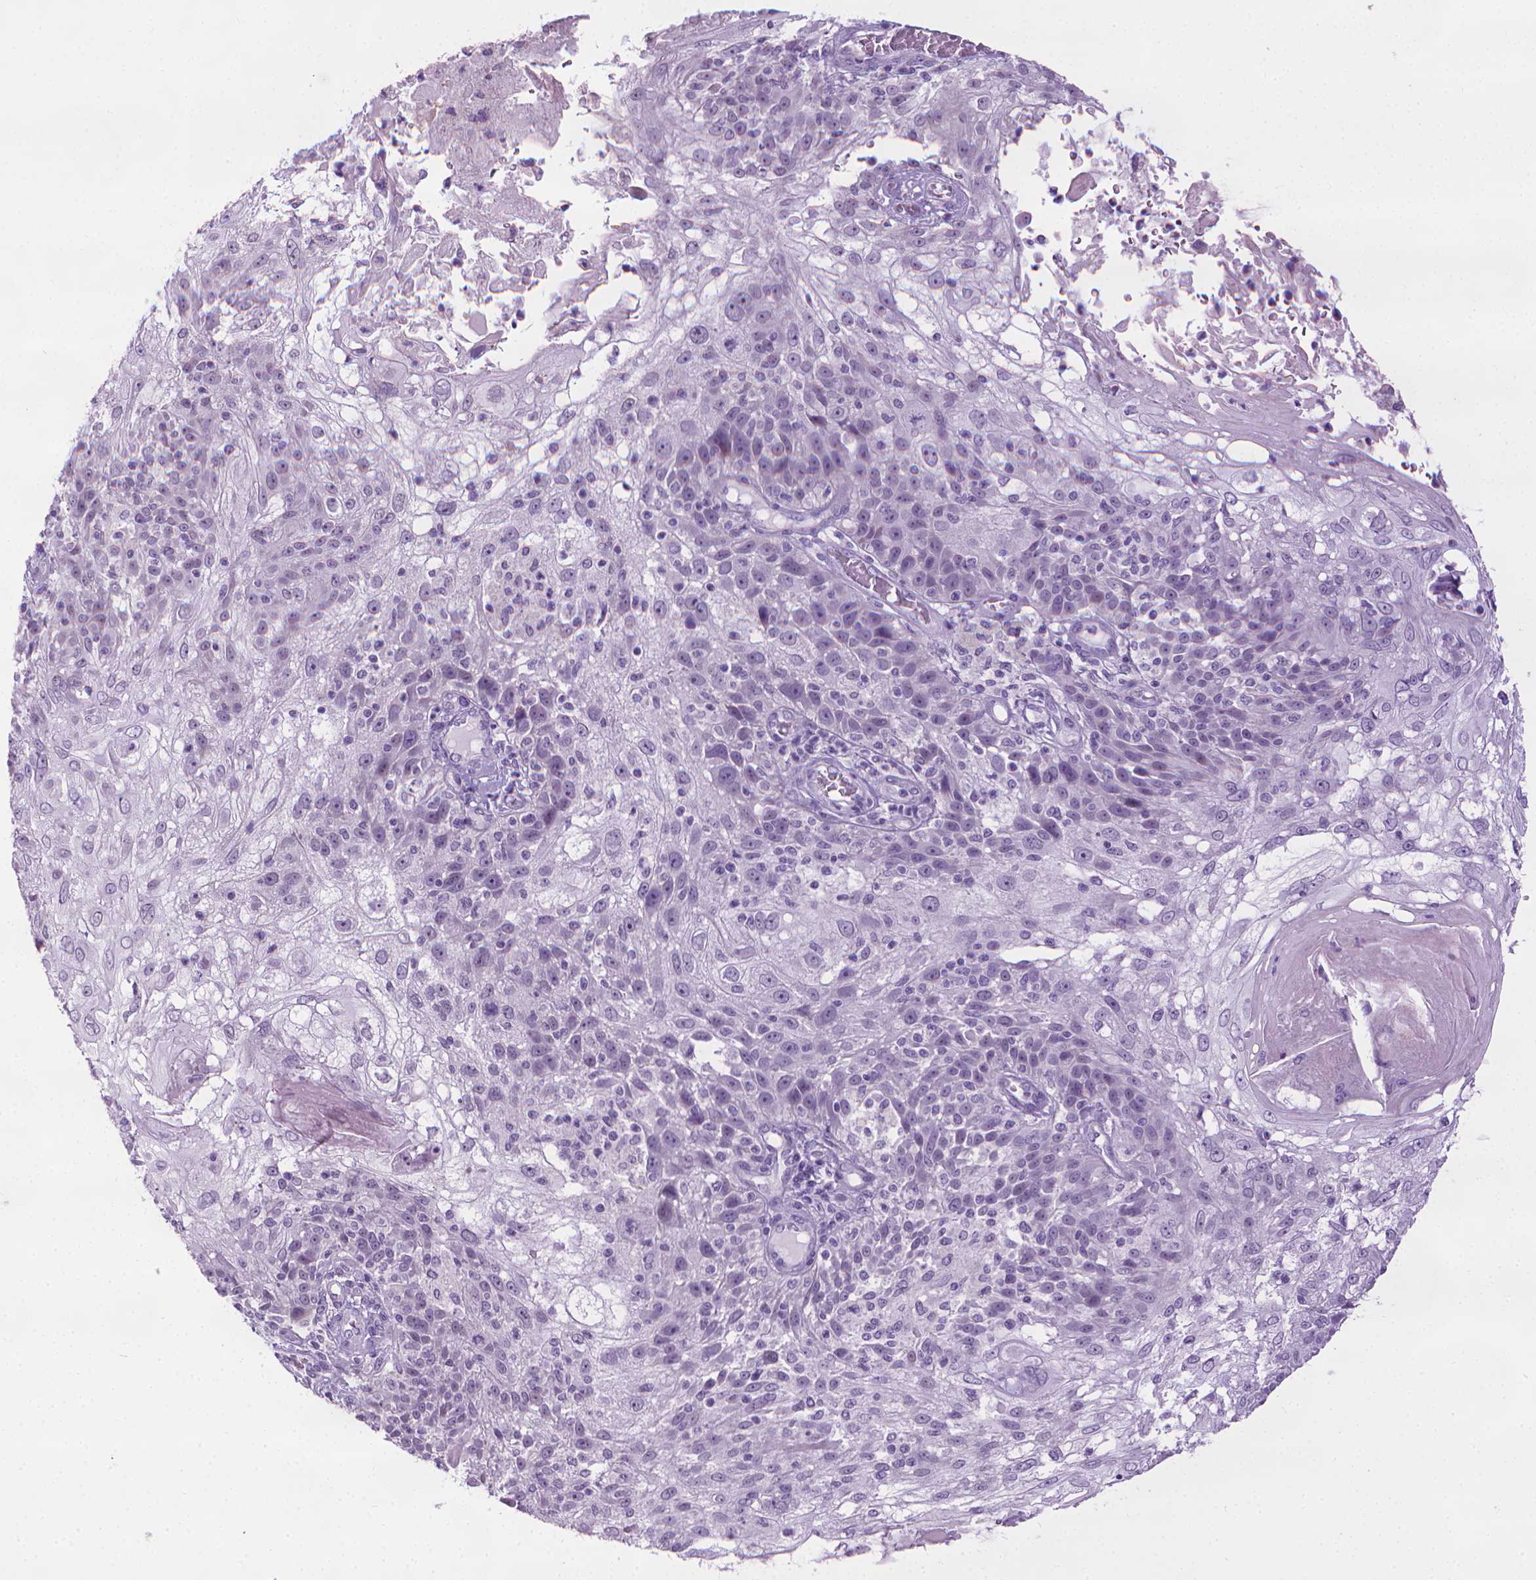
{"staining": {"intensity": "negative", "quantity": "none", "location": "none"}, "tissue": "skin cancer", "cell_type": "Tumor cells", "image_type": "cancer", "snomed": [{"axis": "morphology", "description": "Normal tissue, NOS"}, {"axis": "morphology", "description": "Squamous cell carcinoma, NOS"}, {"axis": "topography", "description": "Skin"}], "caption": "A photomicrograph of skin squamous cell carcinoma stained for a protein reveals no brown staining in tumor cells. (Brightfield microscopy of DAB (3,3'-diaminobenzidine) IHC at high magnification).", "gene": "DNAI7", "patient": {"sex": "female", "age": 83}}